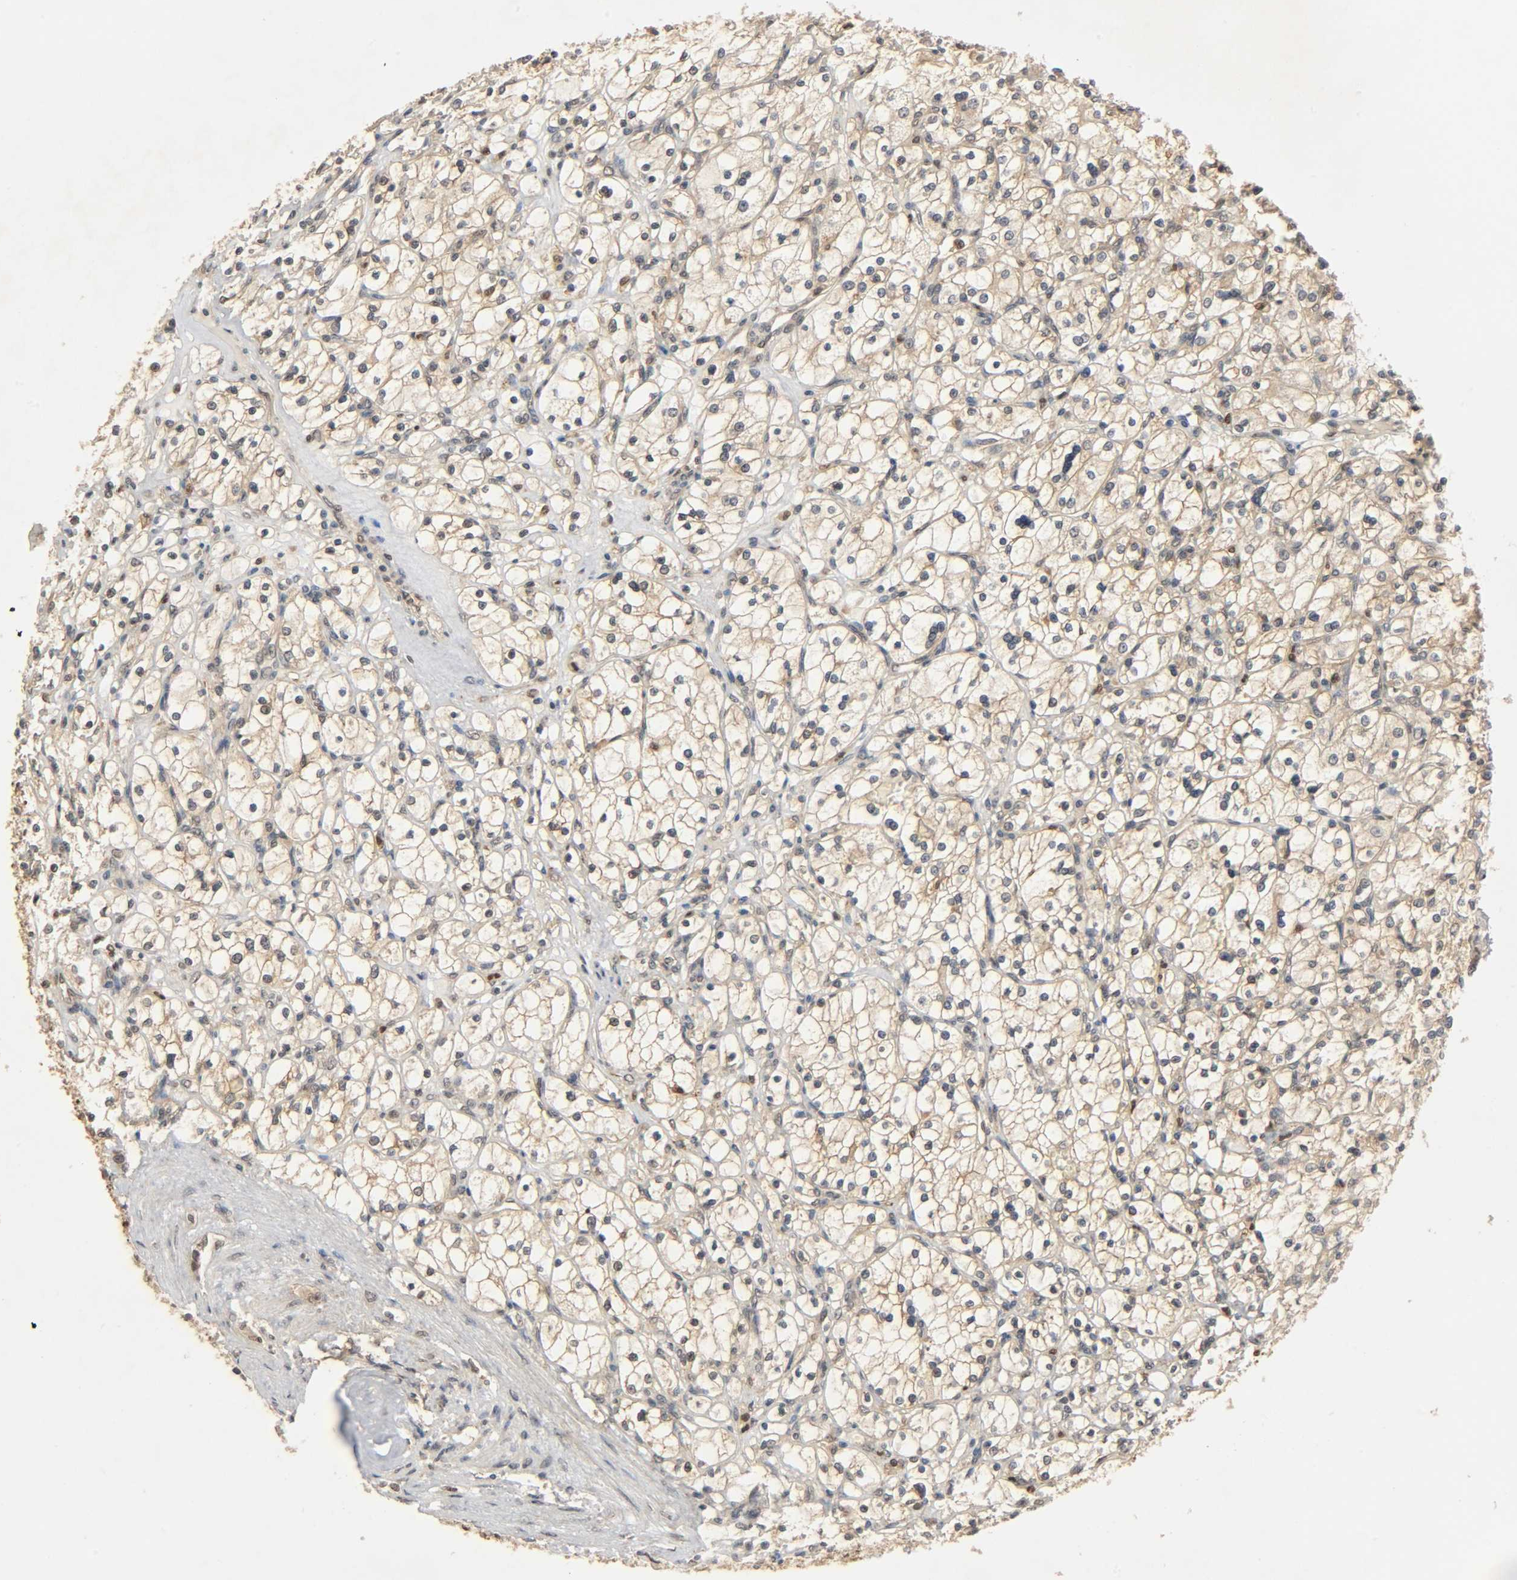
{"staining": {"intensity": "weak", "quantity": "25%-75%", "location": "cytoplasmic/membranous"}, "tissue": "renal cancer", "cell_type": "Tumor cells", "image_type": "cancer", "snomed": [{"axis": "morphology", "description": "Adenocarcinoma, NOS"}, {"axis": "topography", "description": "Kidney"}], "caption": "Renal cancer (adenocarcinoma) was stained to show a protein in brown. There is low levels of weak cytoplasmic/membranous expression in about 25%-75% of tumor cells.", "gene": "ZFPM2", "patient": {"sex": "female", "age": 83}}